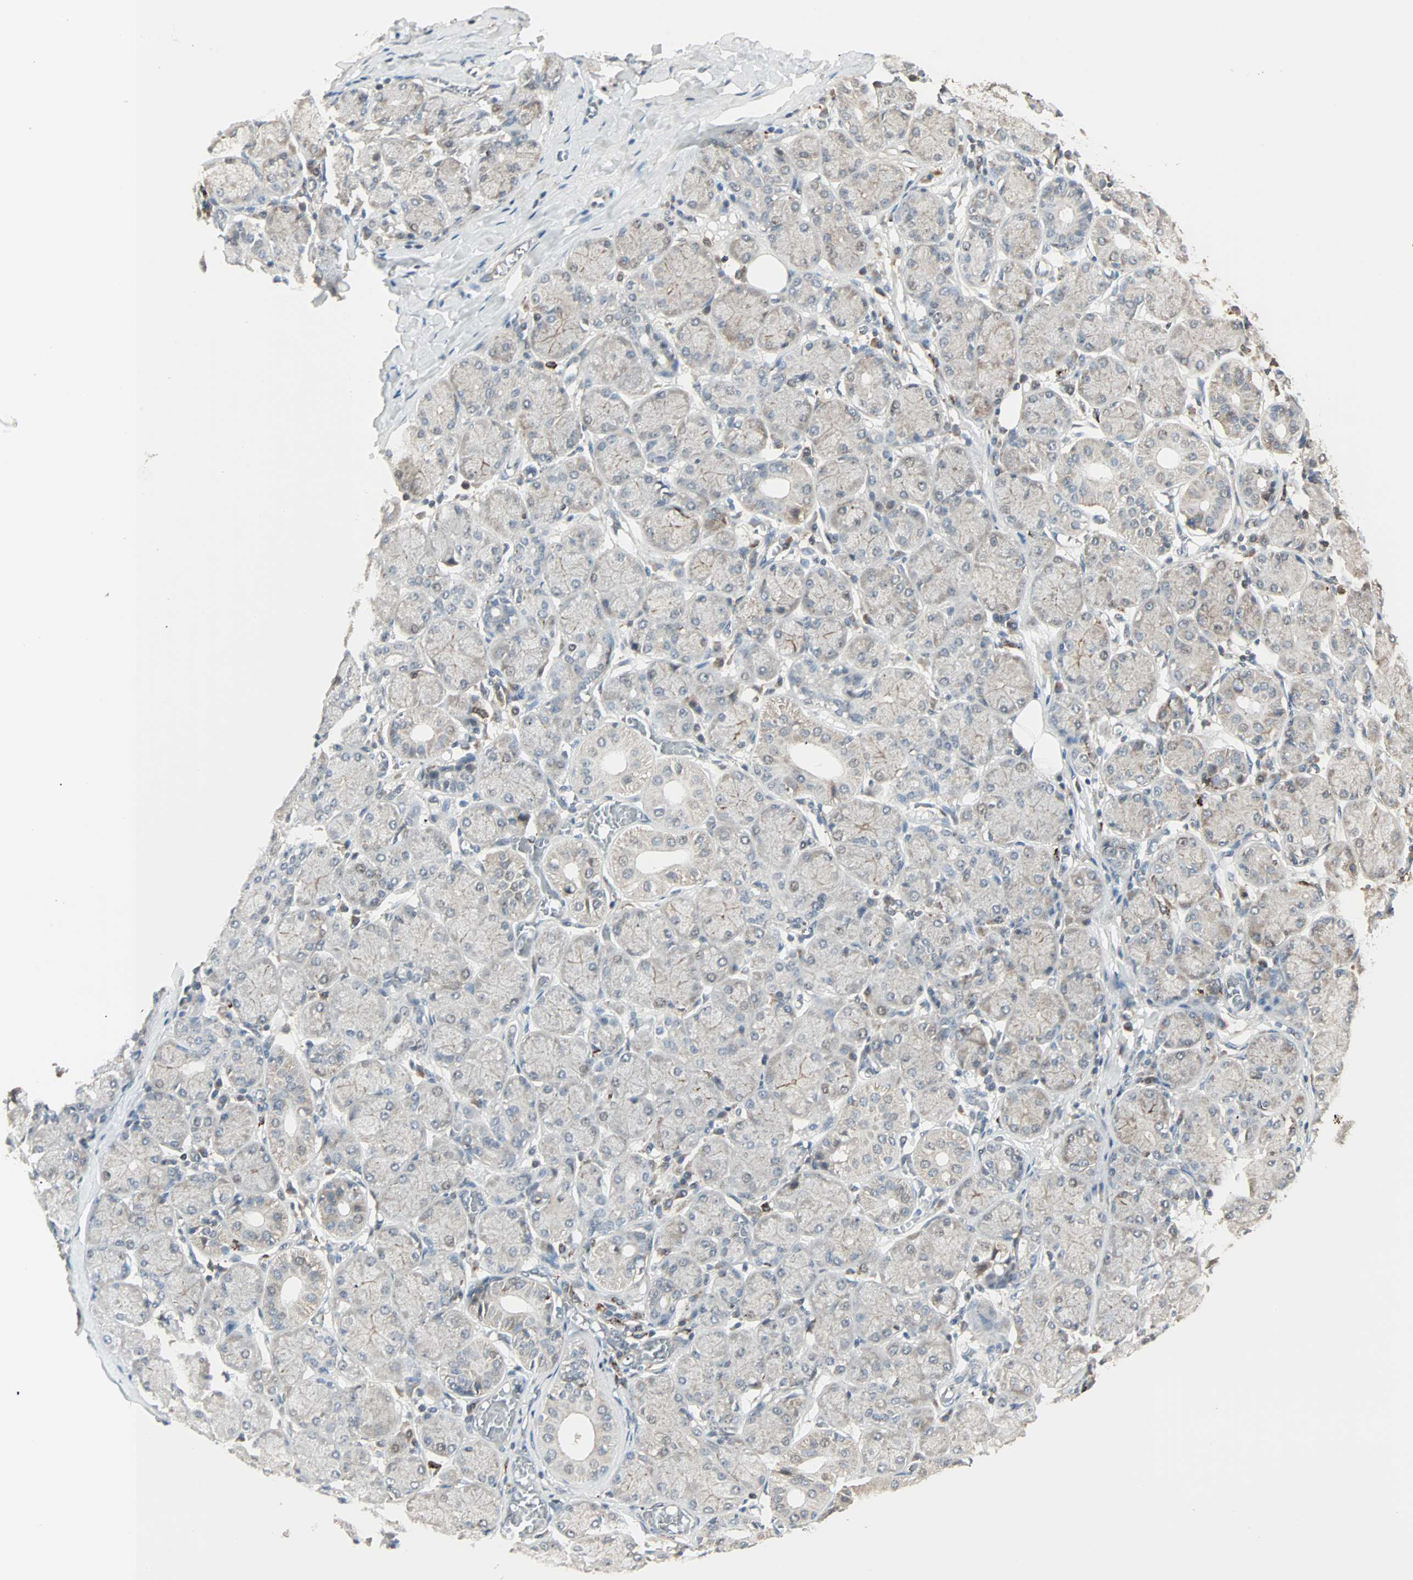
{"staining": {"intensity": "weak", "quantity": "<25%", "location": "cytoplasmic/membranous"}, "tissue": "salivary gland", "cell_type": "Glandular cells", "image_type": "normal", "snomed": [{"axis": "morphology", "description": "Normal tissue, NOS"}, {"axis": "topography", "description": "Salivary gland"}], "caption": "DAB (3,3'-diaminobenzidine) immunohistochemical staining of normal human salivary gland reveals no significant positivity in glandular cells. (DAB (3,3'-diaminobenzidine) immunohistochemistry visualized using brightfield microscopy, high magnification).", "gene": "KDM4A", "patient": {"sex": "female", "age": 24}}